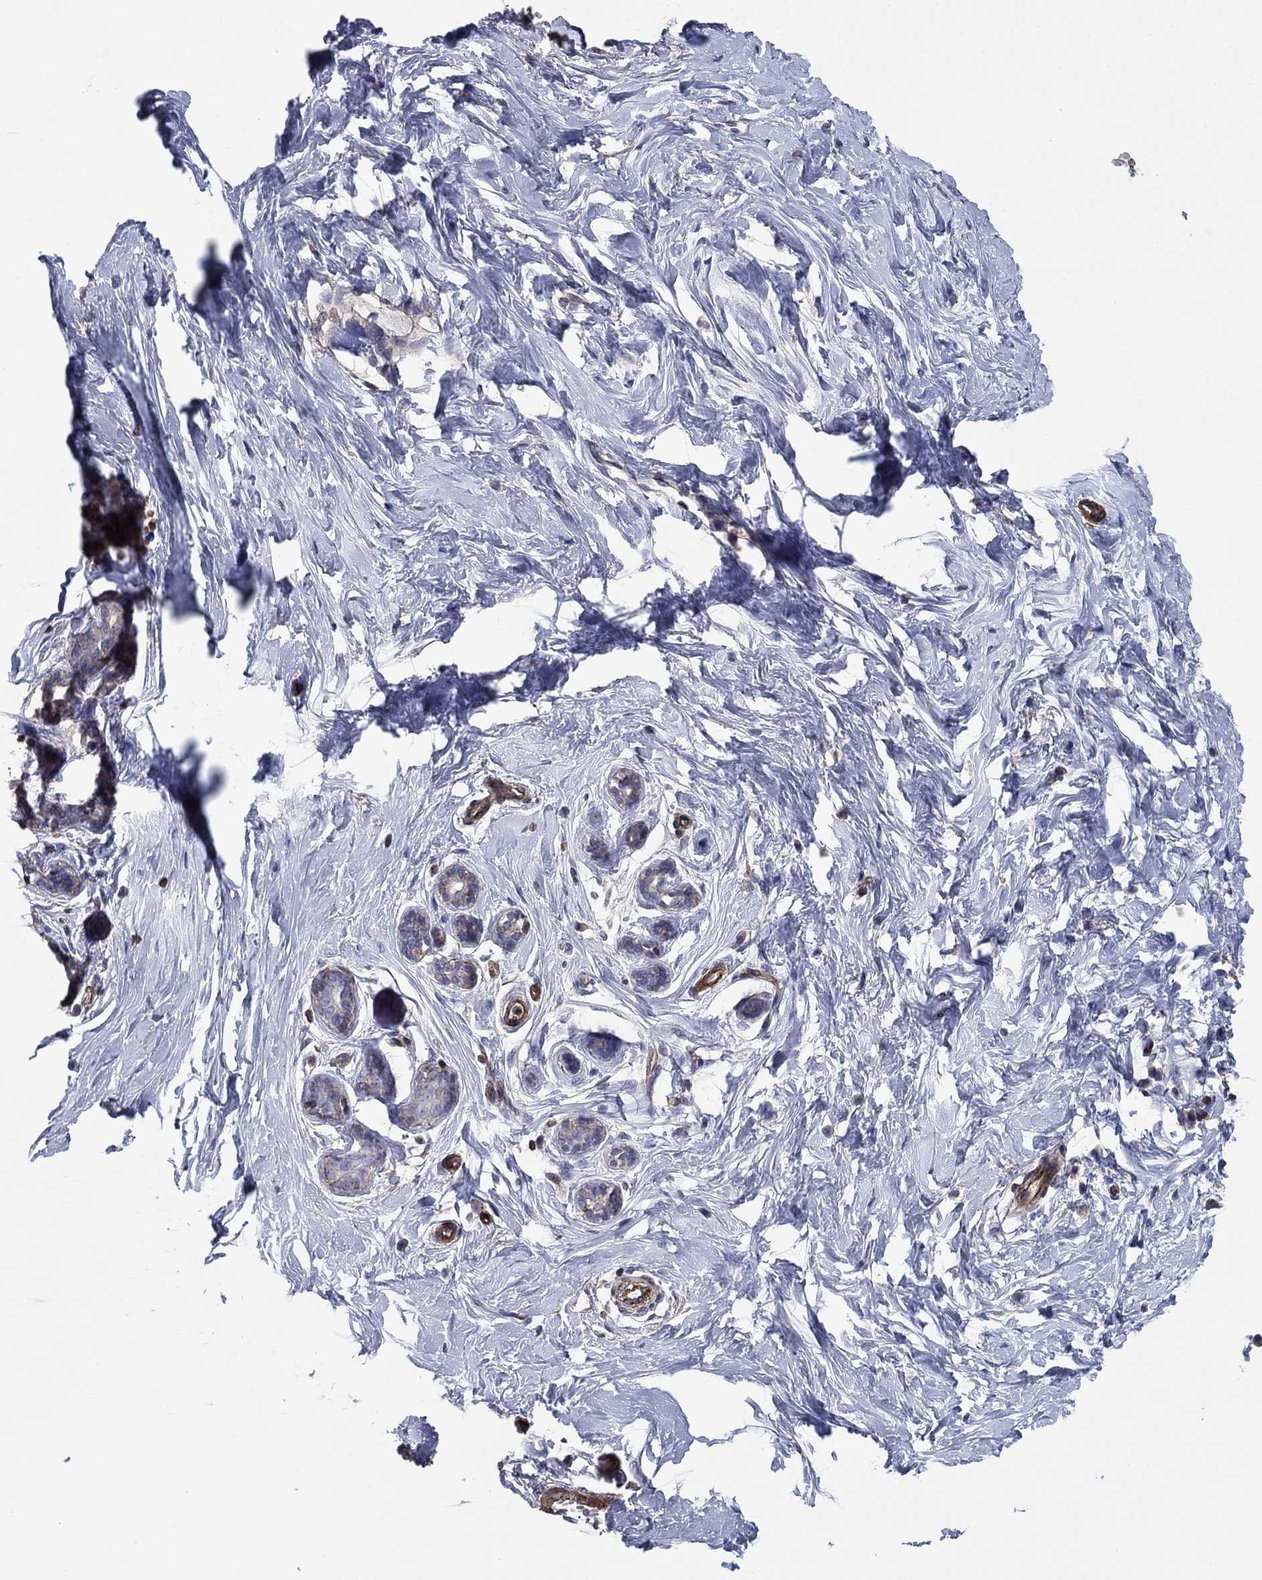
{"staining": {"intensity": "negative", "quantity": "none", "location": "none"}, "tissue": "breast", "cell_type": "Adipocytes", "image_type": "normal", "snomed": [{"axis": "morphology", "description": "Normal tissue, NOS"}, {"axis": "topography", "description": "Breast"}], "caption": "High power microscopy micrograph of an immunohistochemistry image of normal breast, revealing no significant staining in adipocytes. (DAB IHC with hematoxylin counter stain).", "gene": "PSD4", "patient": {"sex": "female", "age": 37}}